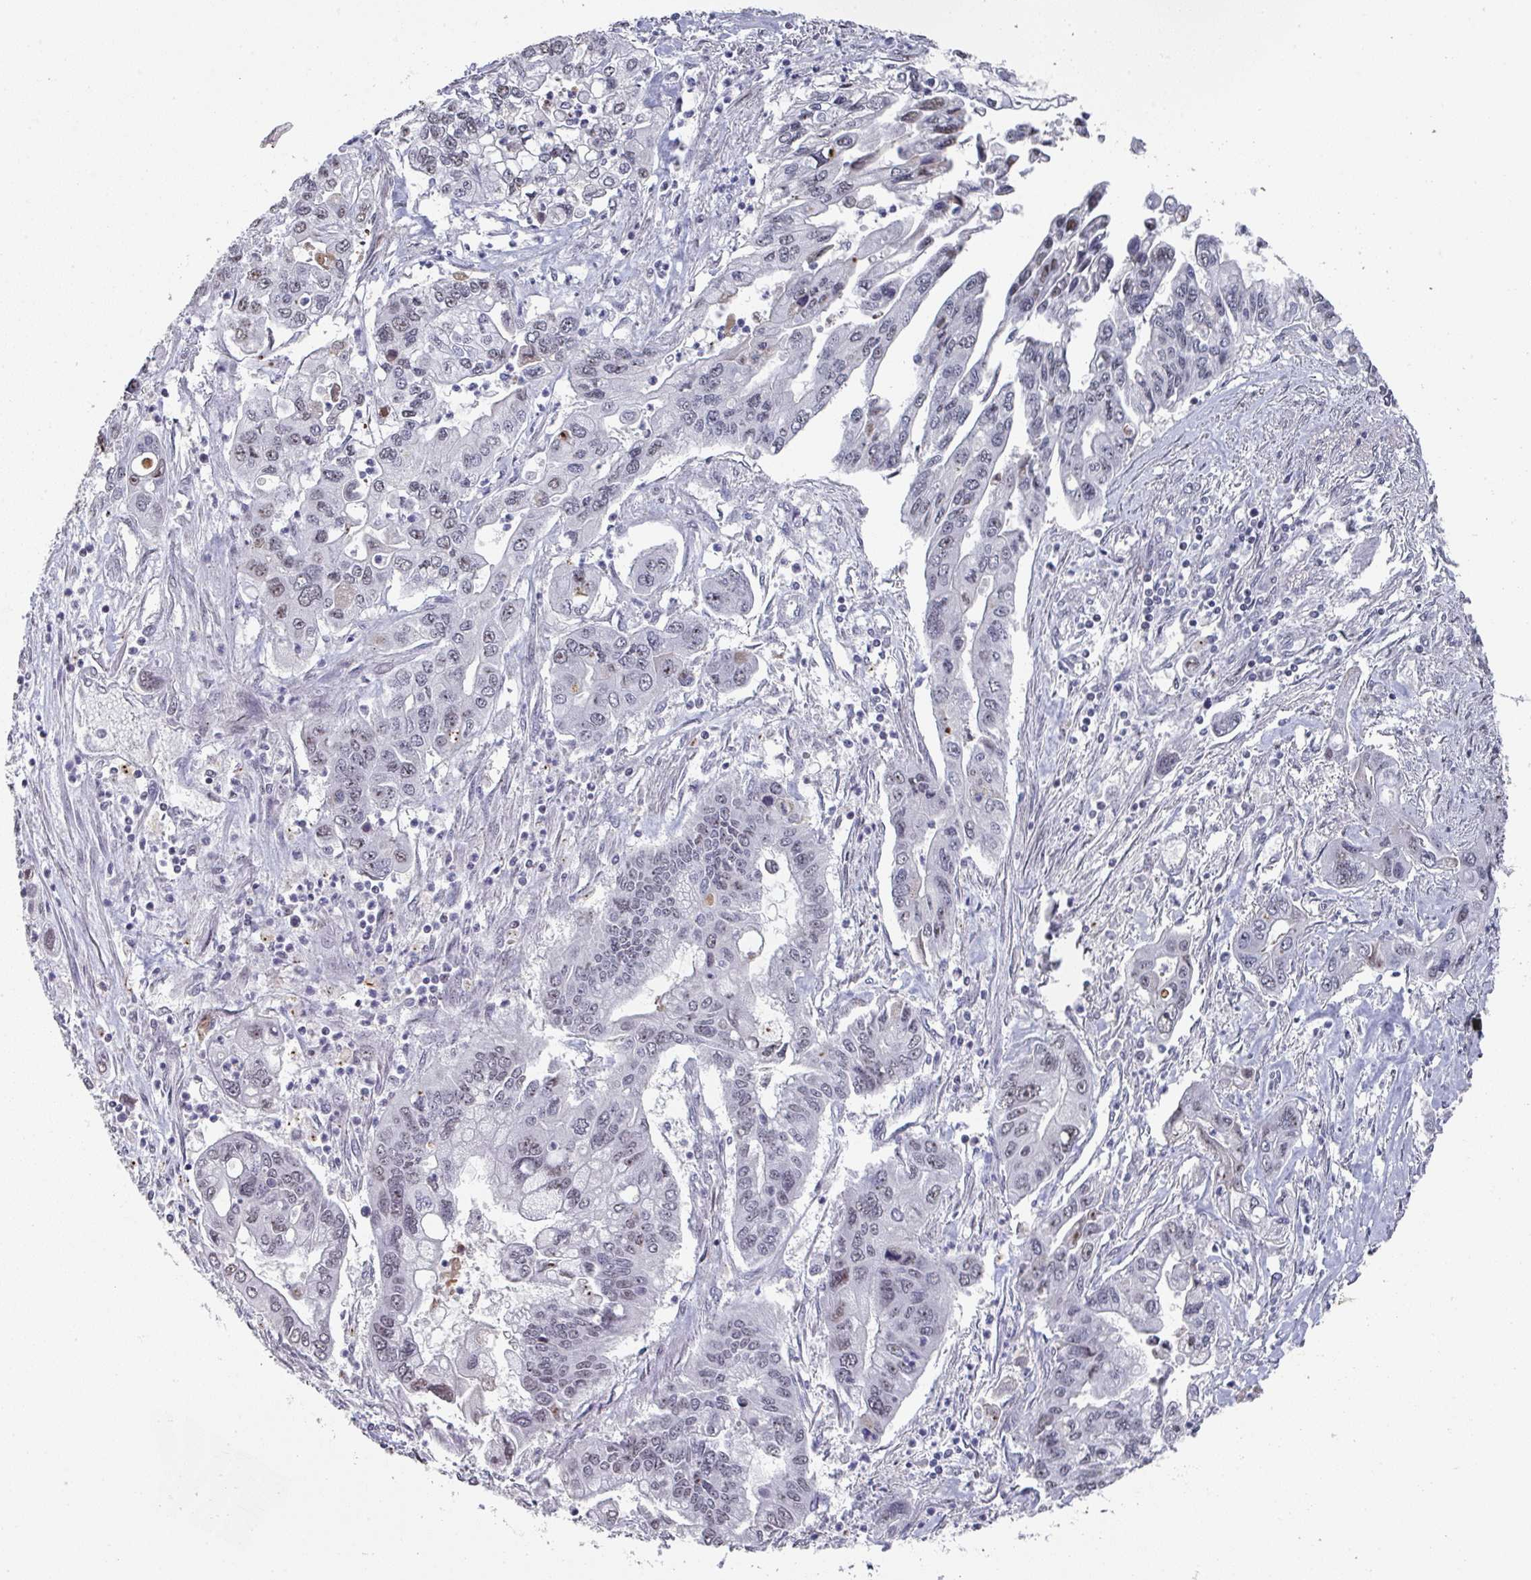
{"staining": {"intensity": "negative", "quantity": "none", "location": "none"}, "tissue": "pancreatic cancer", "cell_type": "Tumor cells", "image_type": "cancer", "snomed": [{"axis": "morphology", "description": "Adenocarcinoma, NOS"}, {"axis": "topography", "description": "Pancreas"}], "caption": "Protein analysis of pancreatic cancer (adenocarcinoma) demonstrates no significant expression in tumor cells.", "gene": "ZNF654", "patient": {"sex": "male", "age": 62}}